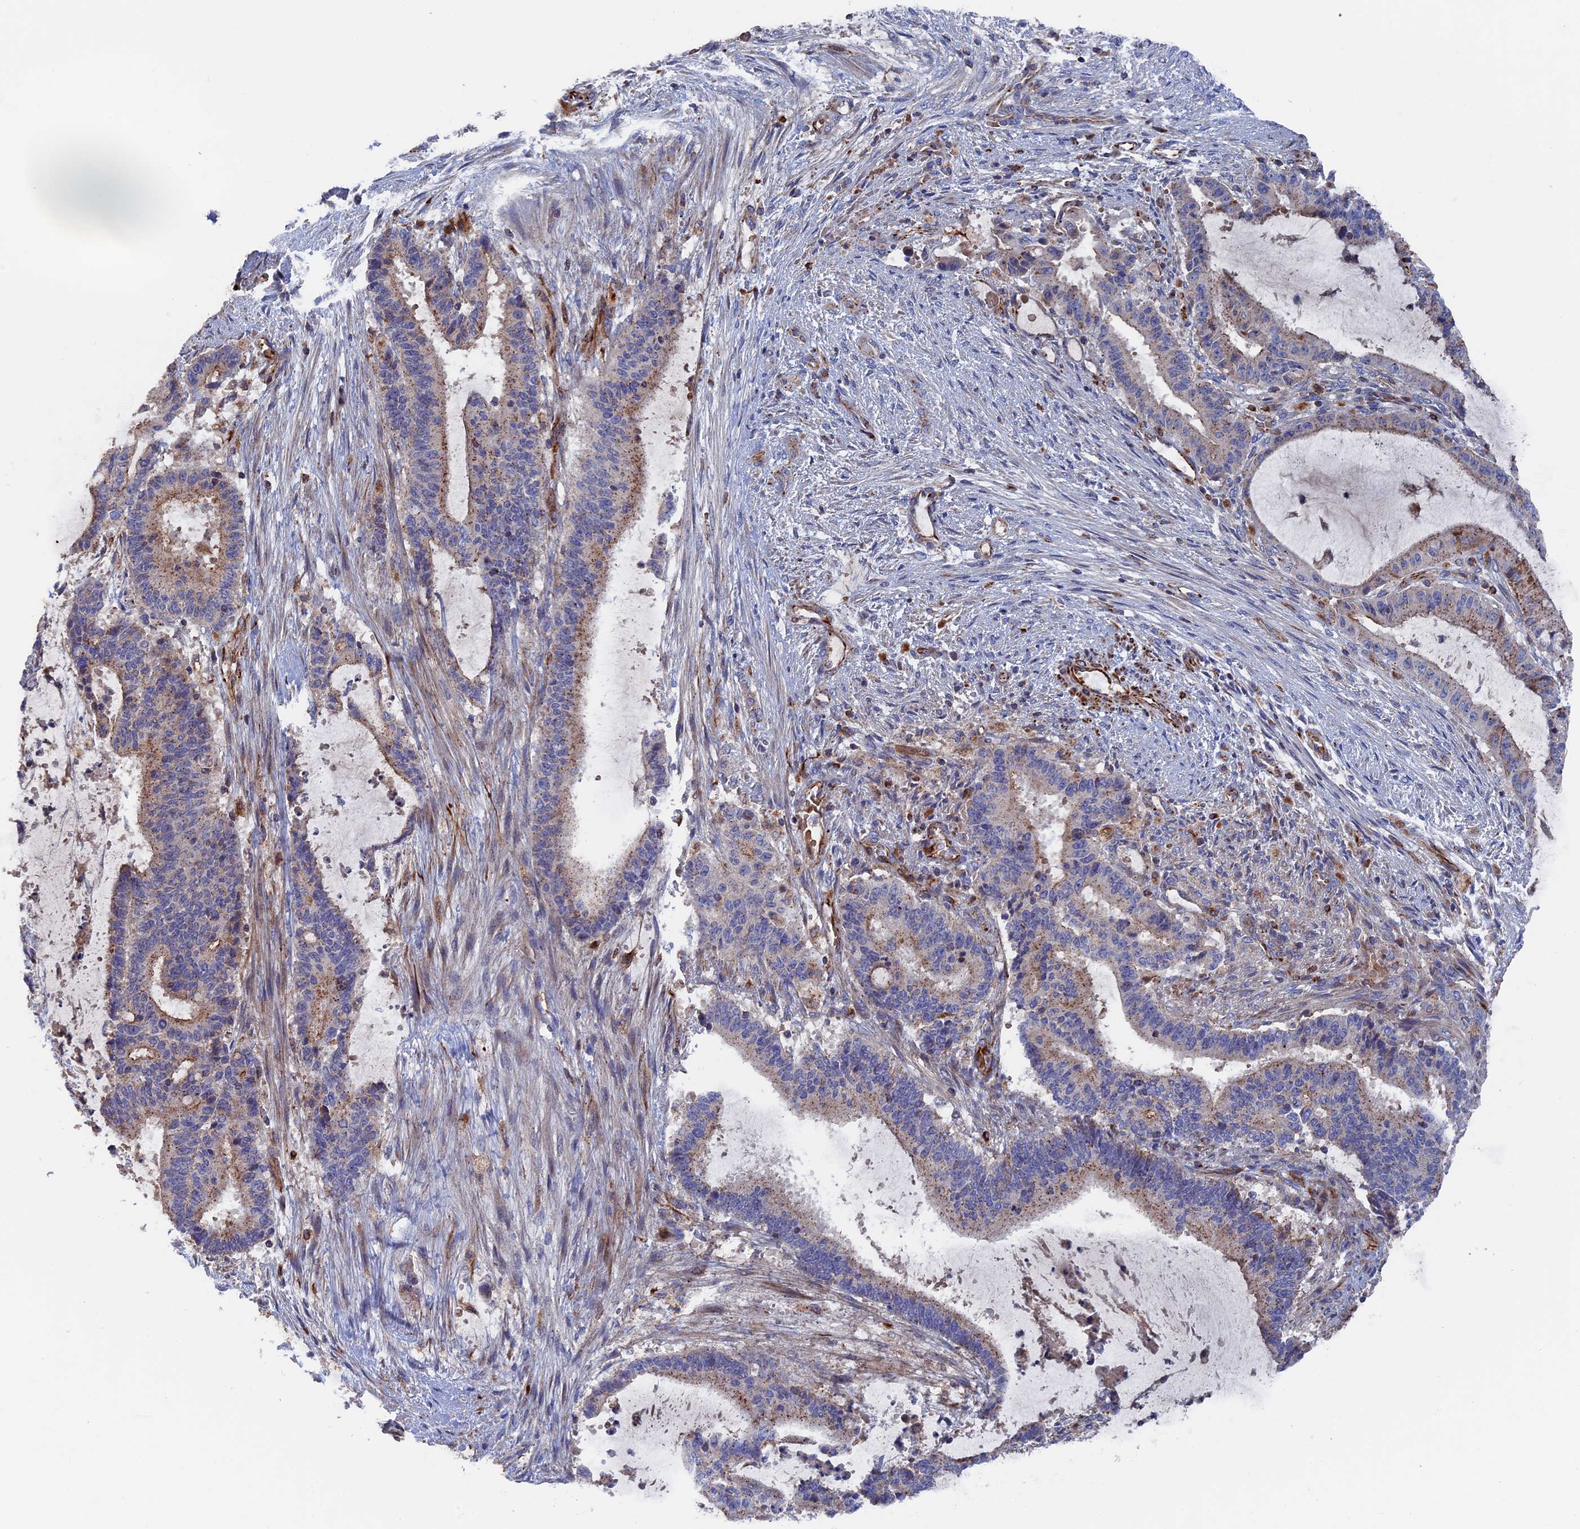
{"staining": {"intensity": "moderate", "quantity": "25%-75%", "location": "cytoplasmic/membranous"}, "tissue": "liver cancer", "cell_type": "Tumor cells", "image_type": "cancer", "snomed": [{"axis": "morphology", "description": "Normal tissue, NOS"}, {"axis": "morphology", "description": "Cholangiocarcinoma"}, {"axis": "topography", "description": "Liver"}, {"axis": "topography", "description": "Peripheral nerve tissue"}], "caption": "The photomicrograph demonstrates staining of liver cancer, revealing moderate cytoplasmic/membranous protein staining (brown color) within tumor cells. (Stains: DAB (3,3'-diaminobenzidine) in brown, nuclei in blue, Microscopy: brightfield microscopy at high magnification).", "gene": "SMG9", "patient": {"sex": "female", "age": 73}}